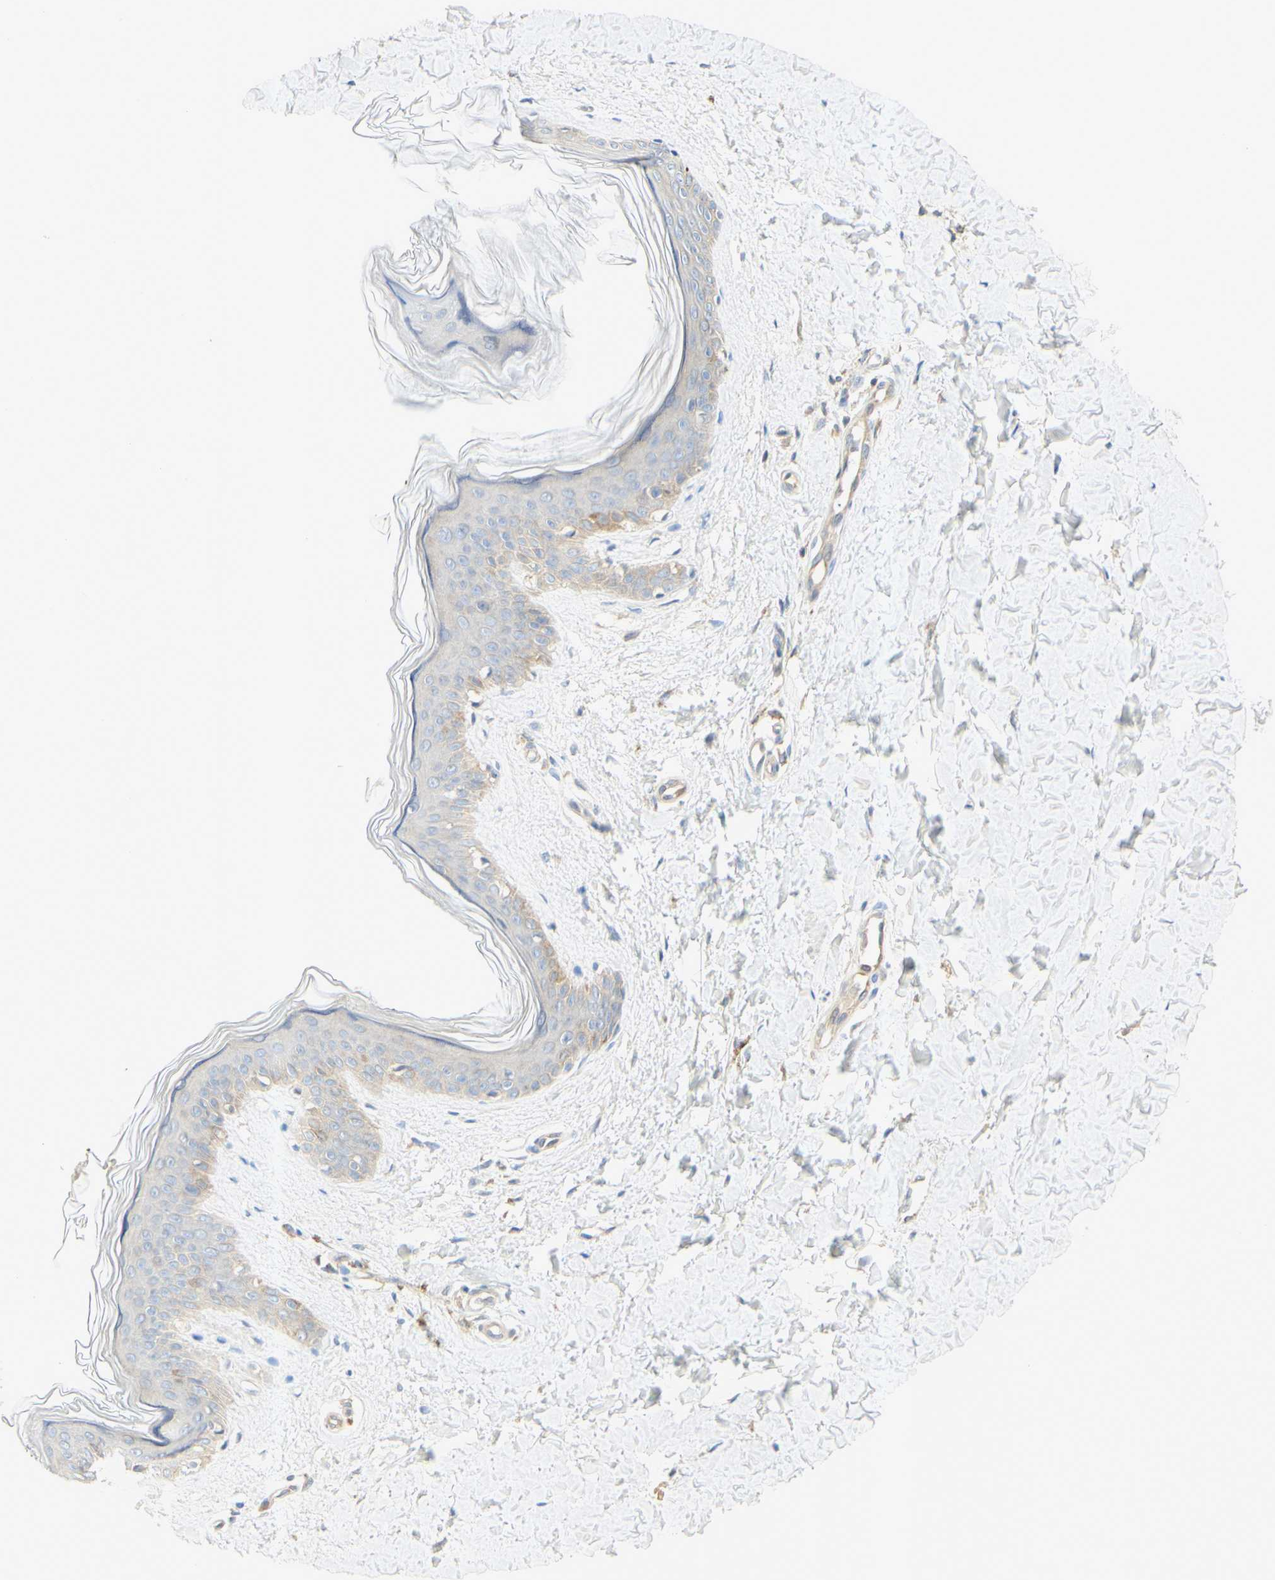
{"staining": {"intensity": "negative", "quantity": "none", "location": "none"}, "tissue": "skin", "cell_type": "Fibroblasts", "image_type": "normal", "snomed": [{"axis": "morphology", "description": "Normal tissue, NOS"}, {"axis": "topography", "description": "Skin"}], "caption": "Micrograph shows no protein expression in fibroblasts of unremarkable skin. (Brightfield microscopy of DAB immunohistochemistry at high magnification).", "gene": "IKBKG", "patient": {"sex": "female", "age": 41}}